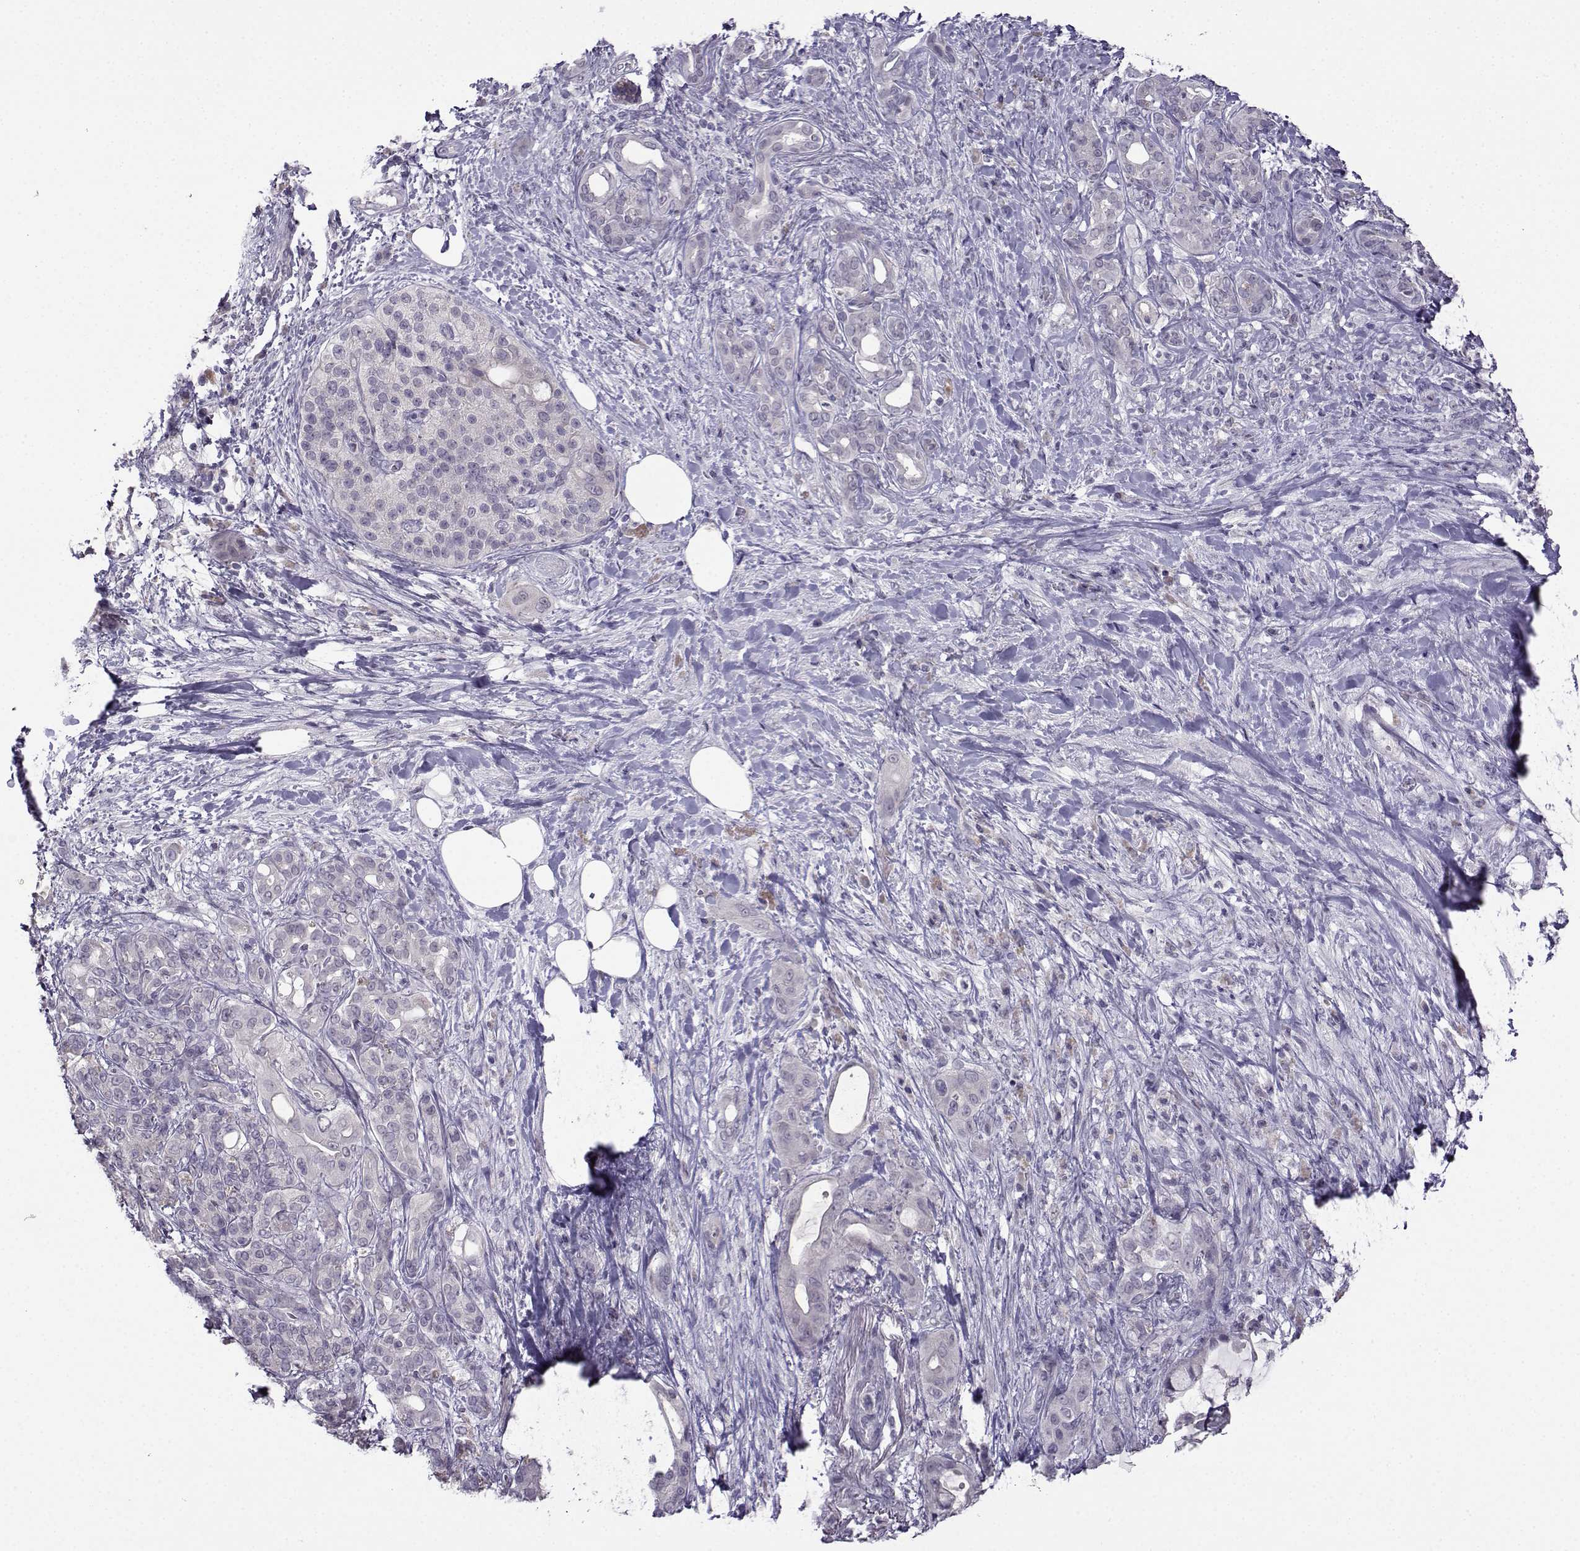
{"staining": {"intensity": "negative", "quantity": "none", "location": "none"}, "tissue": "pancreatic cancer", "cell_type": "Tumor cells", "image_type": "cancer", "snomed": [{"axis": "morphology", "description": "Adenocarcinoma, NOS"}, {"axis": "topography", "description": "Pancreas"}], "caption": "Pancreatic cancer was stained to show a protein in brown. There is no significant expression in tumor cells.", "gene": "CRYBB1", "patient": {"sex": "male", "age": 71}}